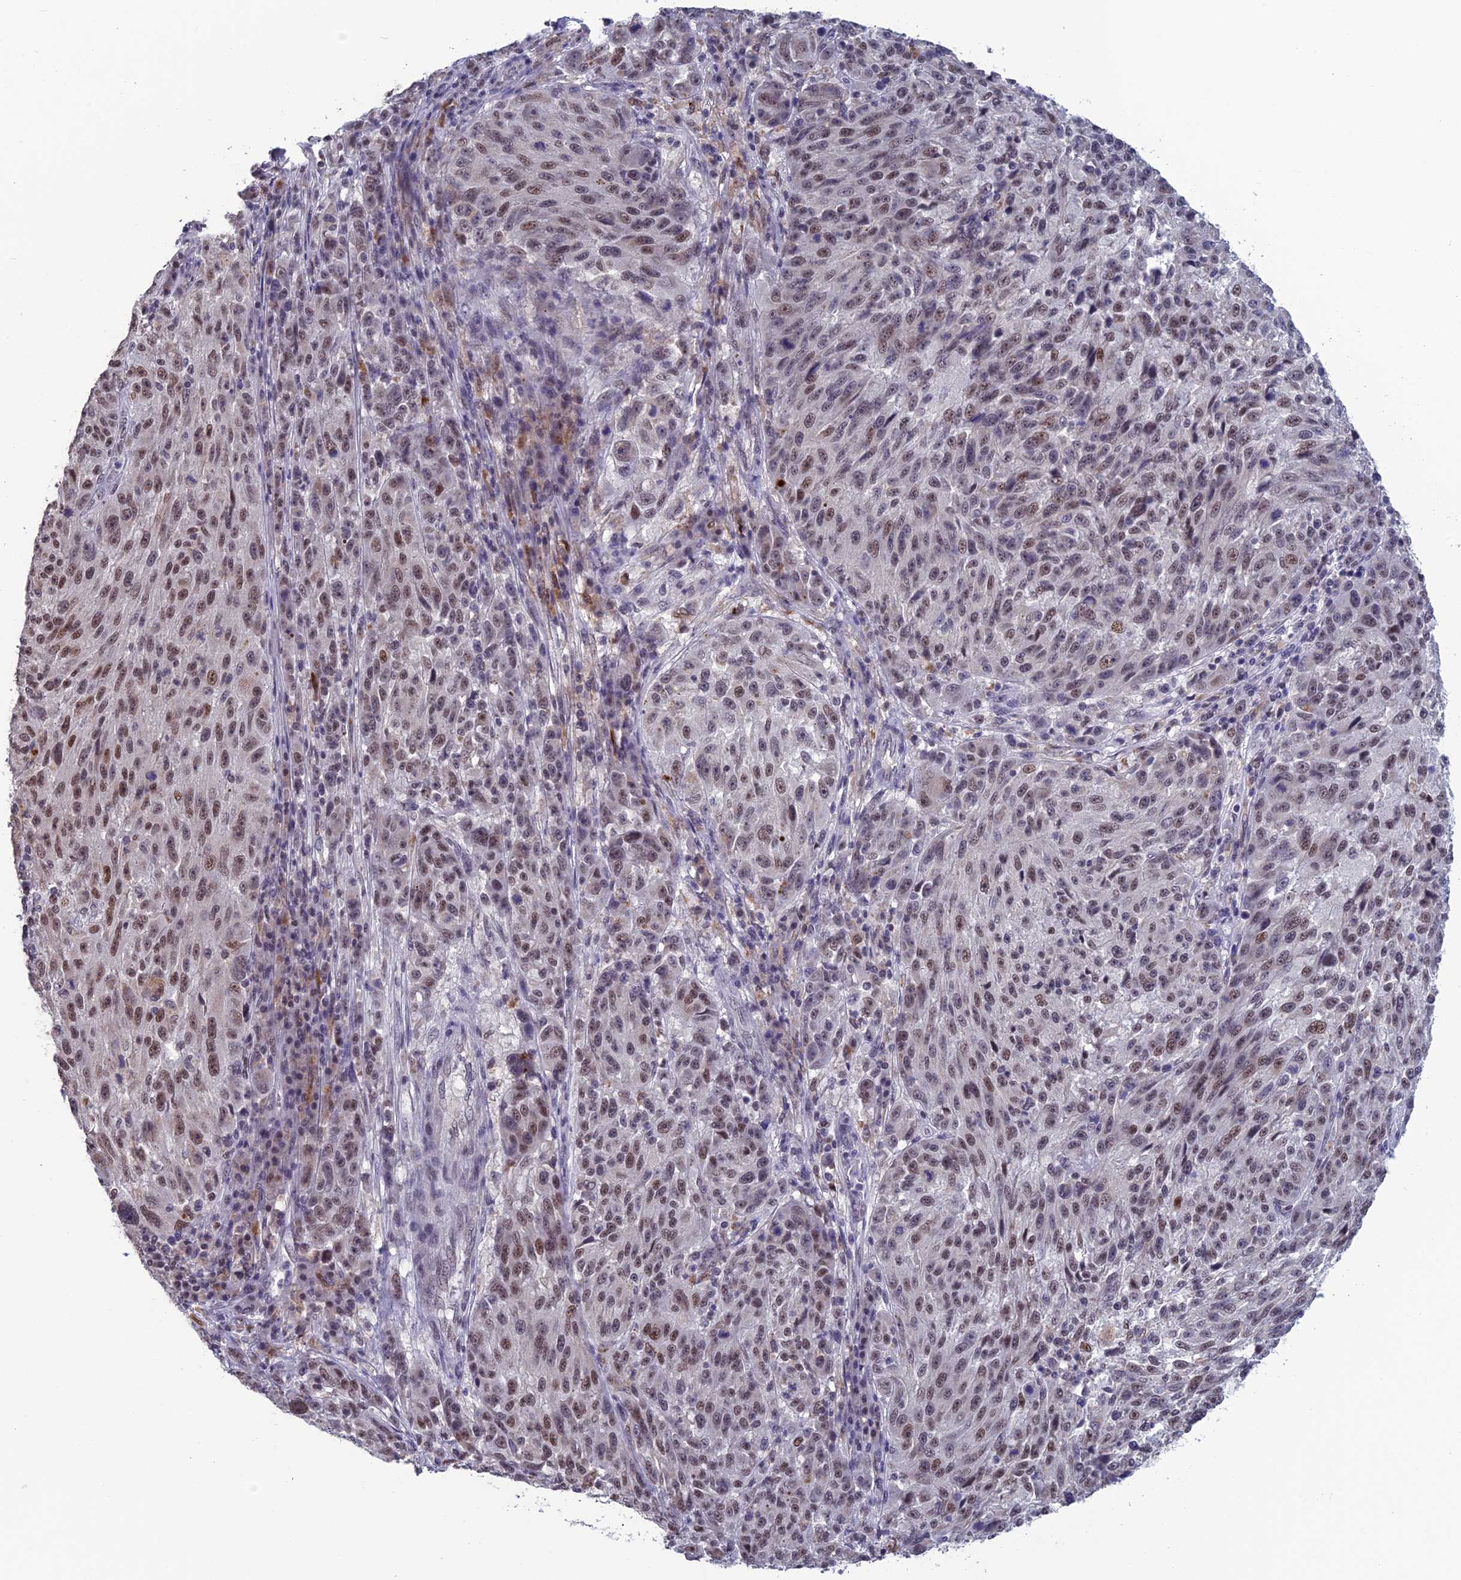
{"staining": {"intensity": "moderate", "quantity": ">75%", "location": "nuclear"}, "tissue": "melanoma", "cell_type": "Tumor cells", "image_type": "cancer", "snomed": [{"axis": "morphology", "description": "Malignant melanoma, NOS"}, {"axis": "topography", "description": "Skin"}], "caption": "Protein positivity by immunohistochemistry demonstrates moderate nuclear expression in approximately >75% of tumor cells in malignant melanoma.", "gene": "MT-CO3", "patient": {"sex": "male", "age": 53}}